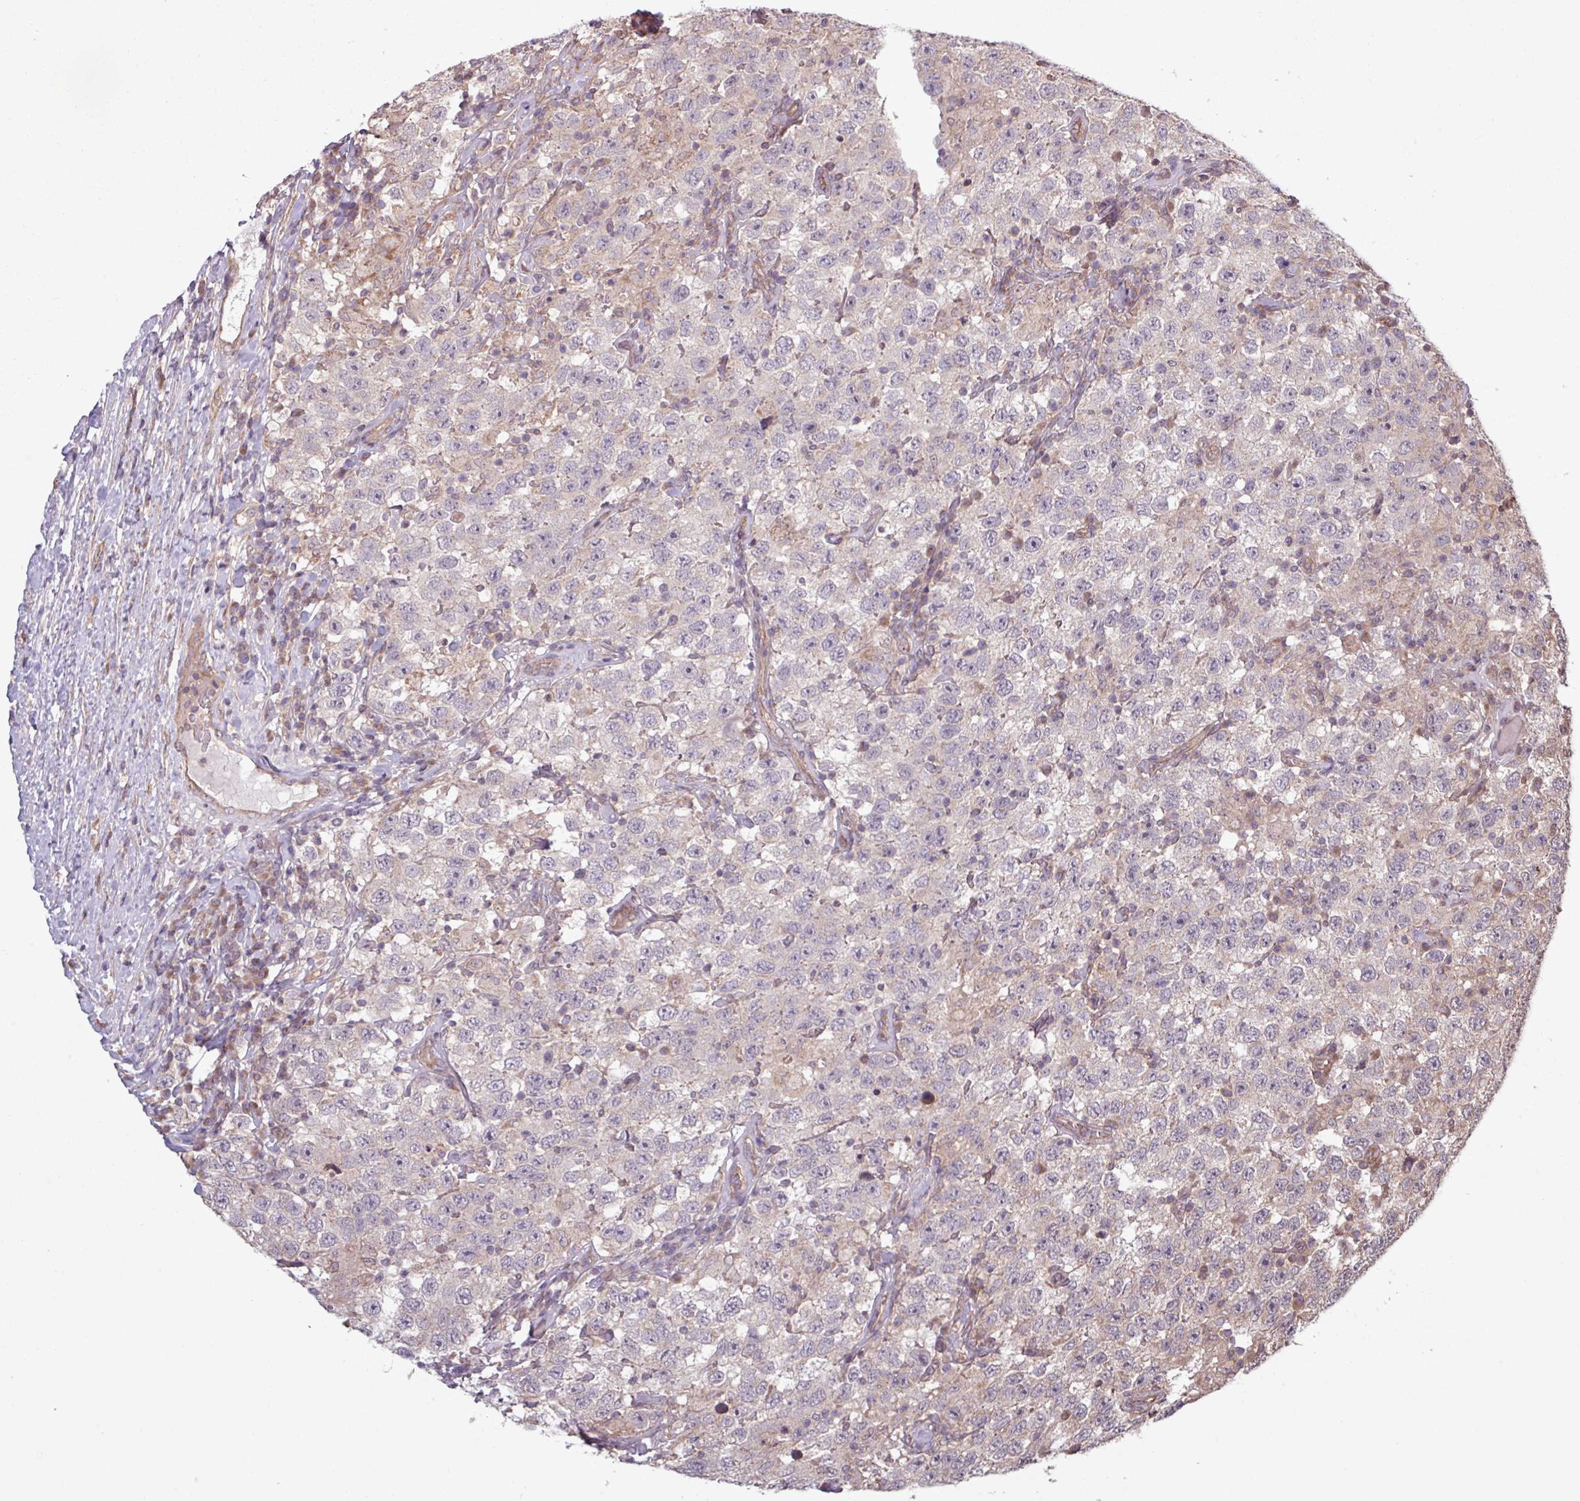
{"staining": {"intensity": "negative", "quantity": "none", "location": "none"}, "tissue": "testis cancer", "cell_type": "Tumor cells", "image_type": "cancer", "snomed": [{"axis": "morphology", "description": "Seminoma, NOS"}, {"axis": "topography", "description": "Testis"}], "caption": "The micrograph exhibits no significant expression in tumor cells of testis cancer (seminoma).", "gene": "TRABD2A", "patient": {"sex": "male", "age": 41}}